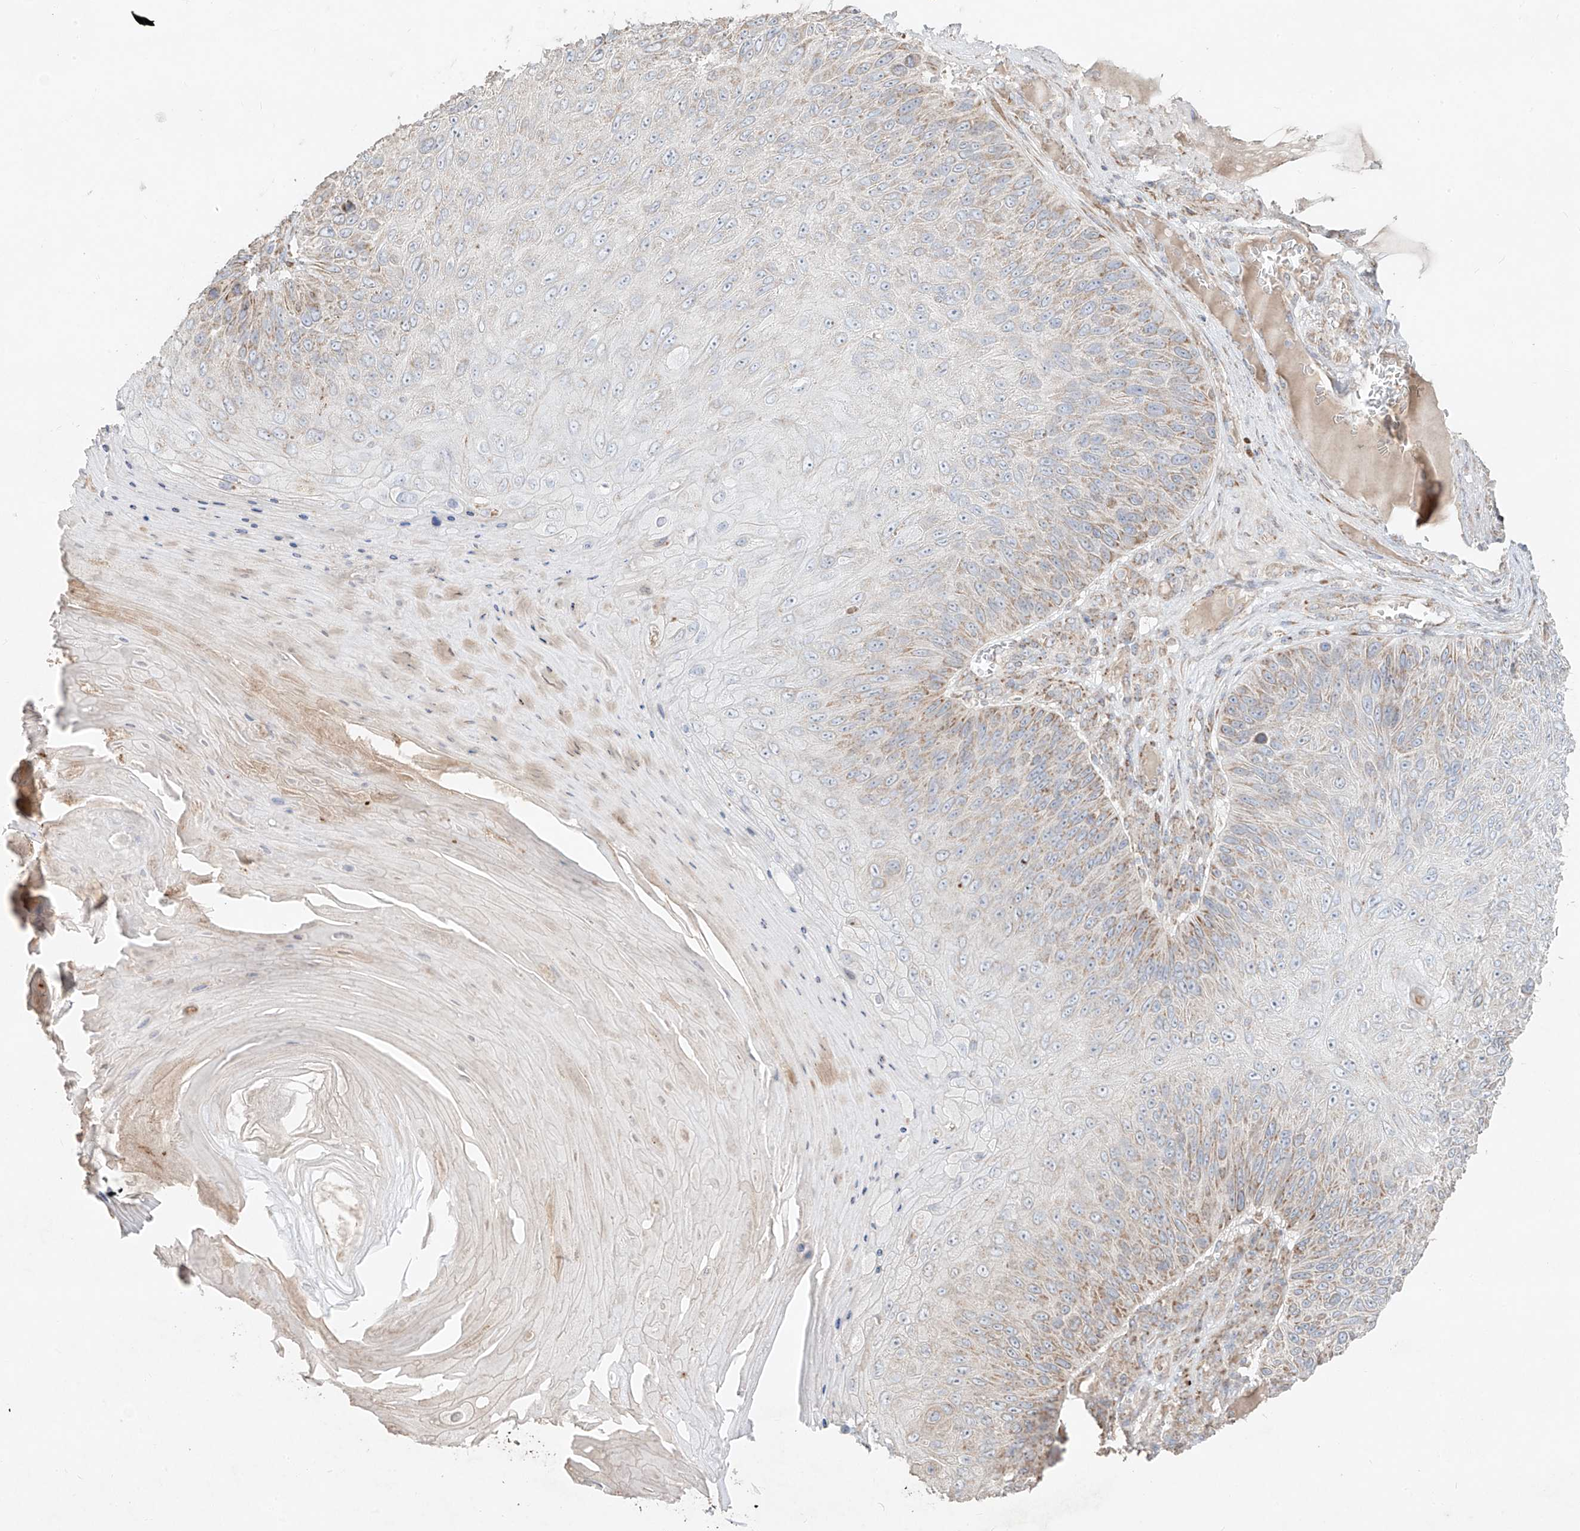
{"staining": {"intensity": "moderate", "quantity": "<25%", "location": "cytoplasmic/membranous"}, "tissue": "skin cancer", "cell_type": "Tumor cells", "image_type": "cancer", "snomed": [{"axis": "morphology", "description": "Squamous cell carcinoma, NOS"}, {"axis": "topography", "description": "Skin"}], "caption": "An immunohistochemistry (IHC) histopathology image of neoplastic tissue is shown. Protein staining in brown labels moderate cytoplasmic/membranous positivity in skin cancer within tumor cells. Nuclei are stained in blue.", "gene": "COLGALT2", "patient": {"sex": "female", "age": 88}}